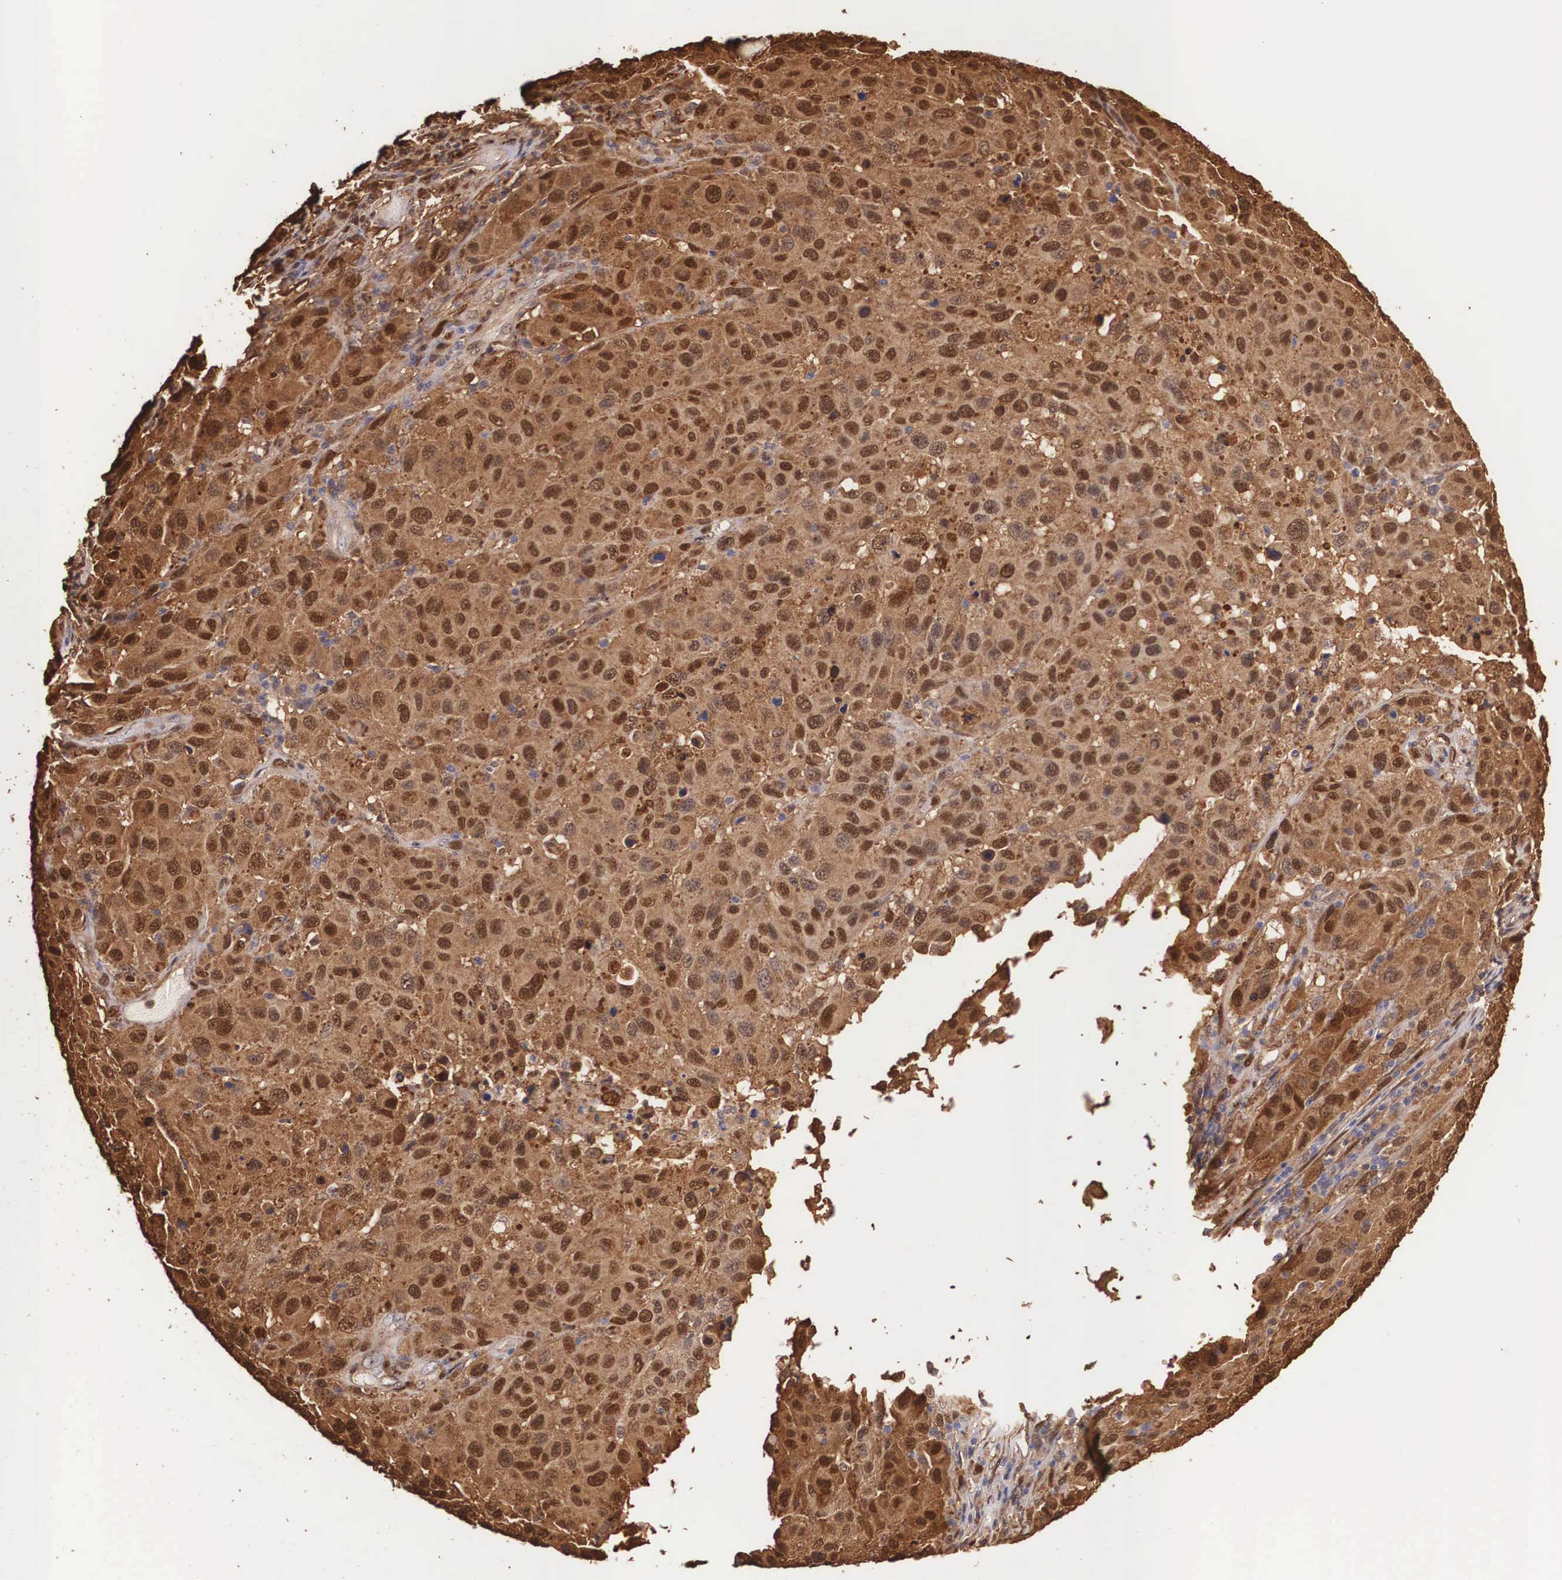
{"staining": {"intensity": "moderate", "quantity": ">75%", "location": "cytoplasmic/membranous,nuclear"}, "tissue": "melanoma", "cell_type": "Tumor cells", "image_type": "cancer", "snomed": [{"axis": "morphology", "description": "Malignant melanoma, NOS"}, {"axis": "topography", "description": "Skin"}], "caption": "Immunohistochemistry (IHC) micrograph of neoplastic tissue: human malignant melanoma stained using immunohistochemistry (IHC) demonstrates medium levels of moderate protein expression localized specifically in the cytoplasmic/membranous and nuclear of tumor cells, appearing as a cytoplasmic/membranous and nuclear brown color.", "gene": "LGALS1", "patient": {"sex": "female", "age": 77}}